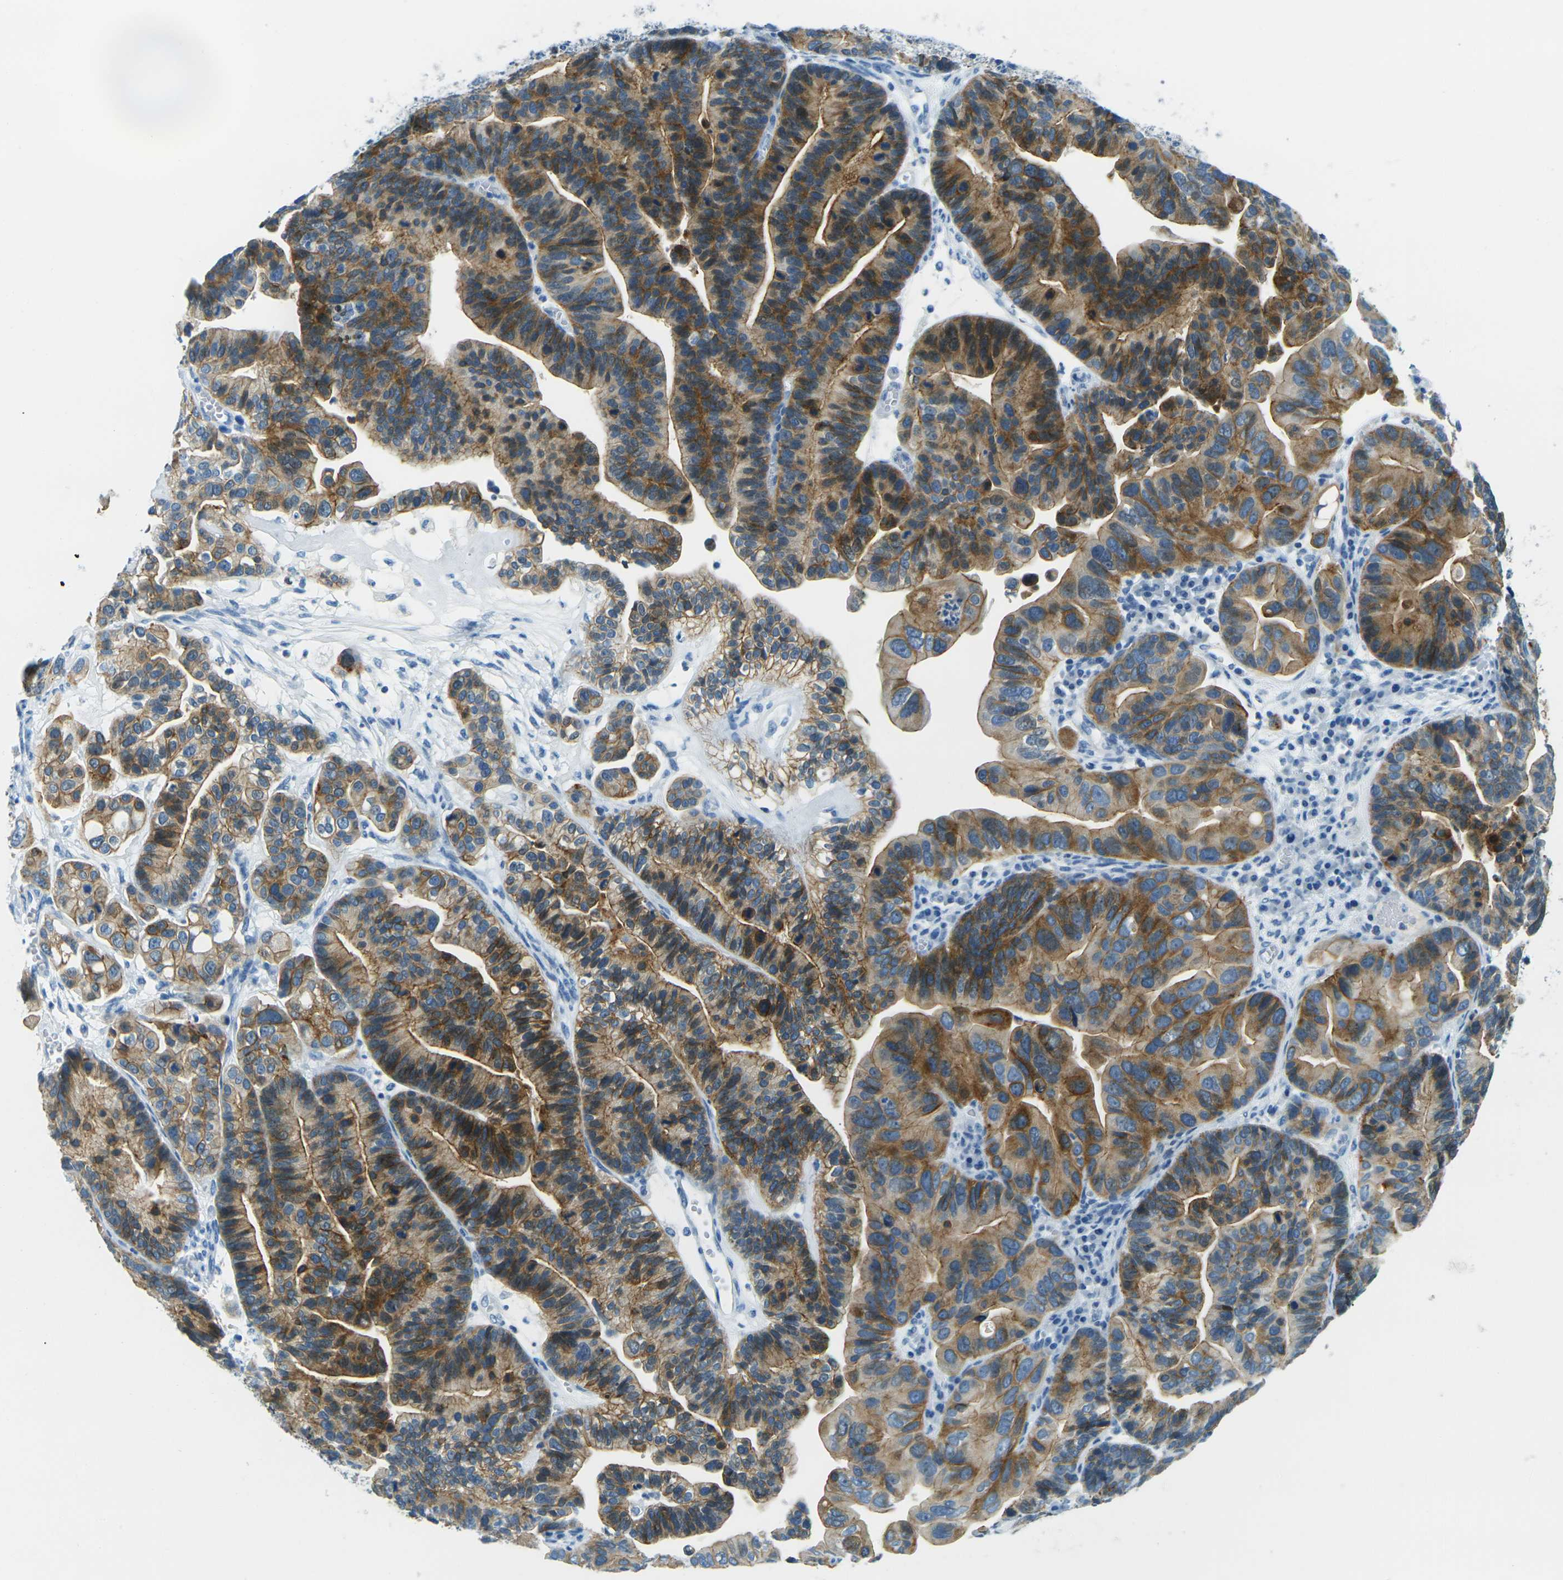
{"staining": {"intensity": "moderate", "quantity": ">75%", "location": "cytoplasmic/membranous"}, "tissue": "ovarian cancer", "cell_type": "Tumor cells", "image_type": "cancer", "snomed": [{"axis": "morphology", "description": "Cystadenocarcinoma, serous, NOS"}, {"axis": "topography", "description": "Ovary"}], "caption": "A micrograph of serous cystadenocarcinoma (ovarian) stained for a protein demonstrates moderate cytoplasmic/membranous brown staining in tumor cells.", "gene": "OCLN", "patient": {"sex": "female", "age": 56}}